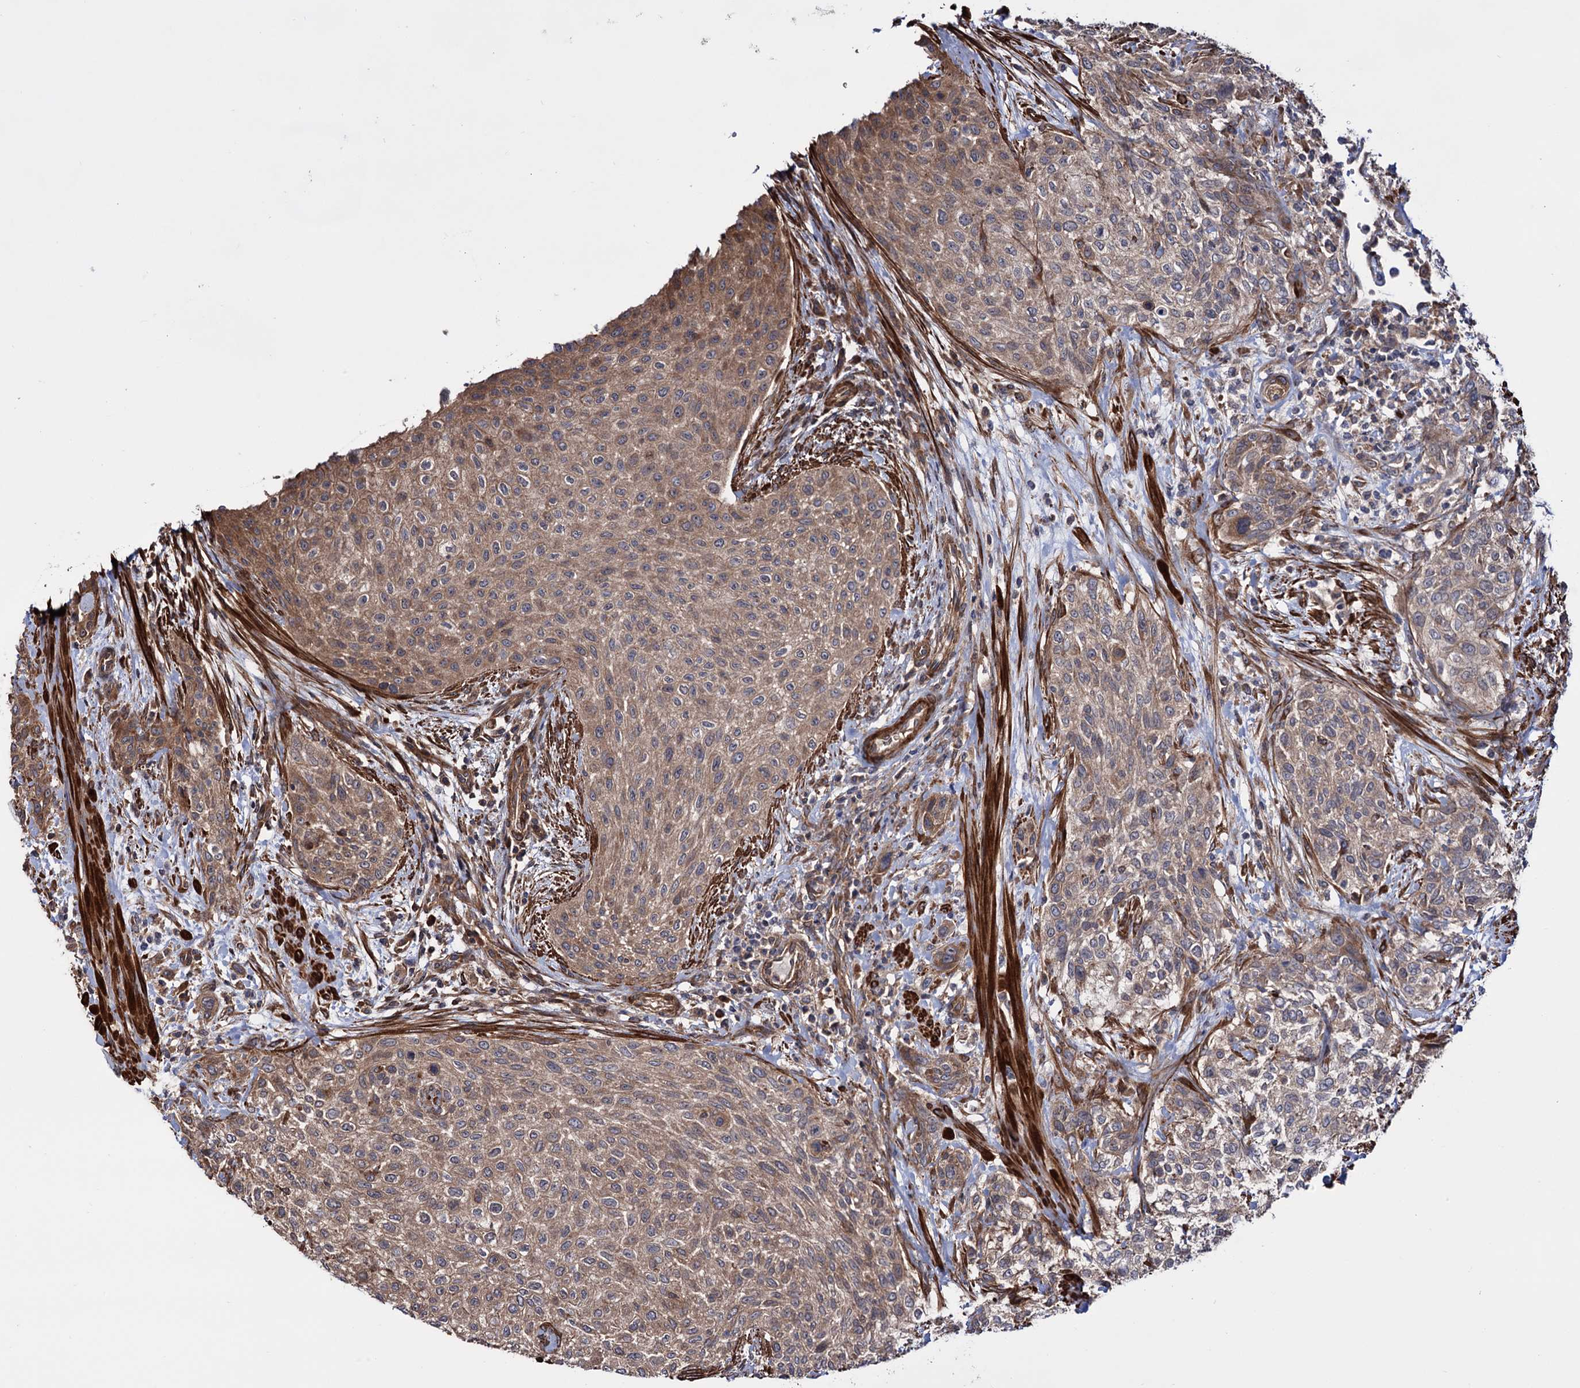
{"staining": {"intensity": "moderate", "quantity": ">75%", "location": "cytoplasmic/membranous"}, "tissue": "urothelial cancer", "cell_type": "Tumor cells", "image_type": "cancer", "snomed": [{"axis": "morphology", "description": "Normal tissue, NOS"}, {"axis": "morphology", "description": "Urothelial carcinoma, NOS"}, {"axis": "topography", "description": "Urinary bladder"}, {"axis": "topography", "description": "Peripheral nerve tissue"}], "caption": "A brown stain shows moderate cytoplasmic/membranous positivity of a protein in human urothelial cancer tumor cells.", "gene": "FERMT2", "patient": {"sex": "male", "age": 35}}